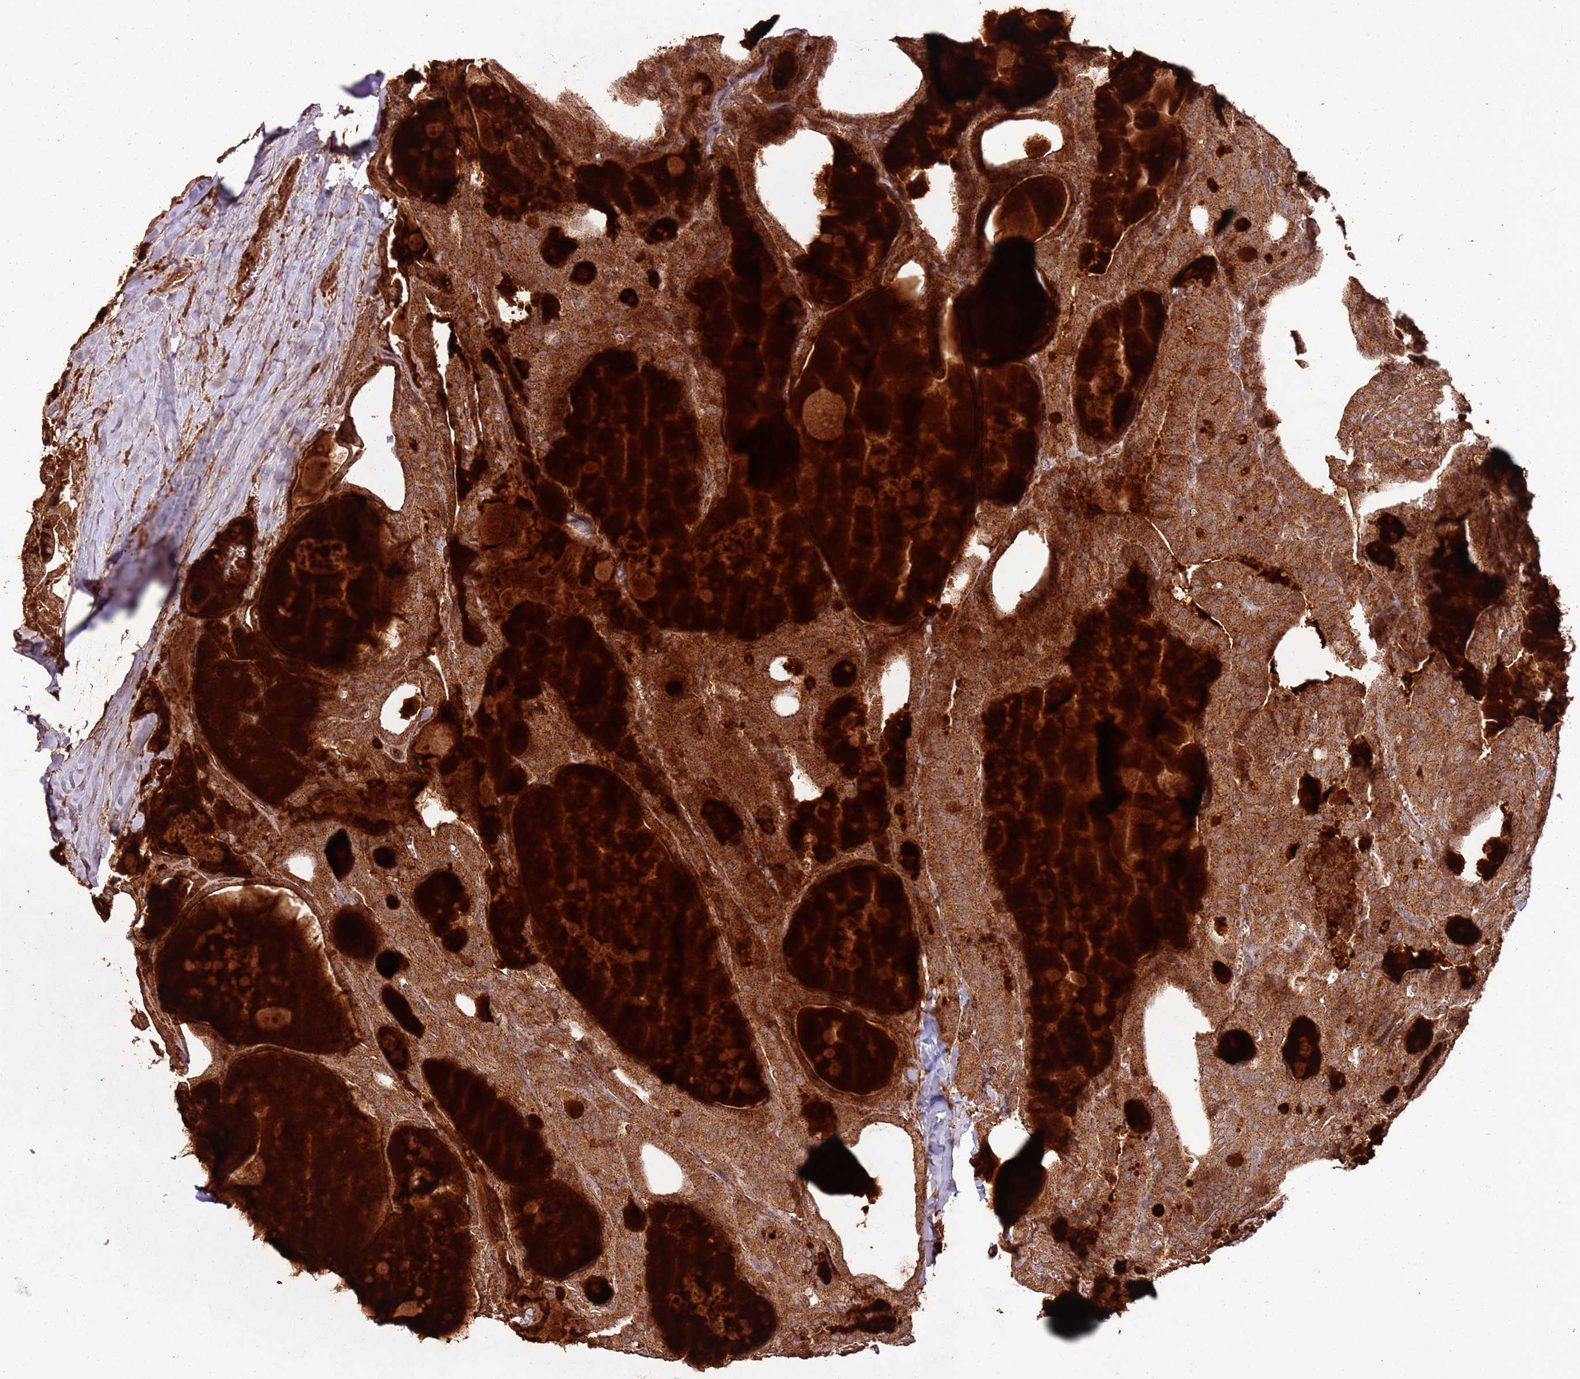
{"staining": {"intensity": "strong", "quantity": ">75%", "location": "cytoplasmic/membranous"}, "tissue": "thyroid cancer", "cell_type": "Tumor cells", "image_type": "cancer", "snomed": [{"axis": "morphology", "description": "Papillary adenocarcinoma, NOS"}, {"axis": "topography", "description": "Thyroid gland"}], "caption": "Immunohistochemical staining of human thyroid cancer displays high levels of strong cytoplasmic/membranous protein expression in about >75% of tumor cells. The protein is shown in brown color, while the nuclei are stained blue.", "gene": "FAM186A", "patient": {"sex": "male", "age": 52}}